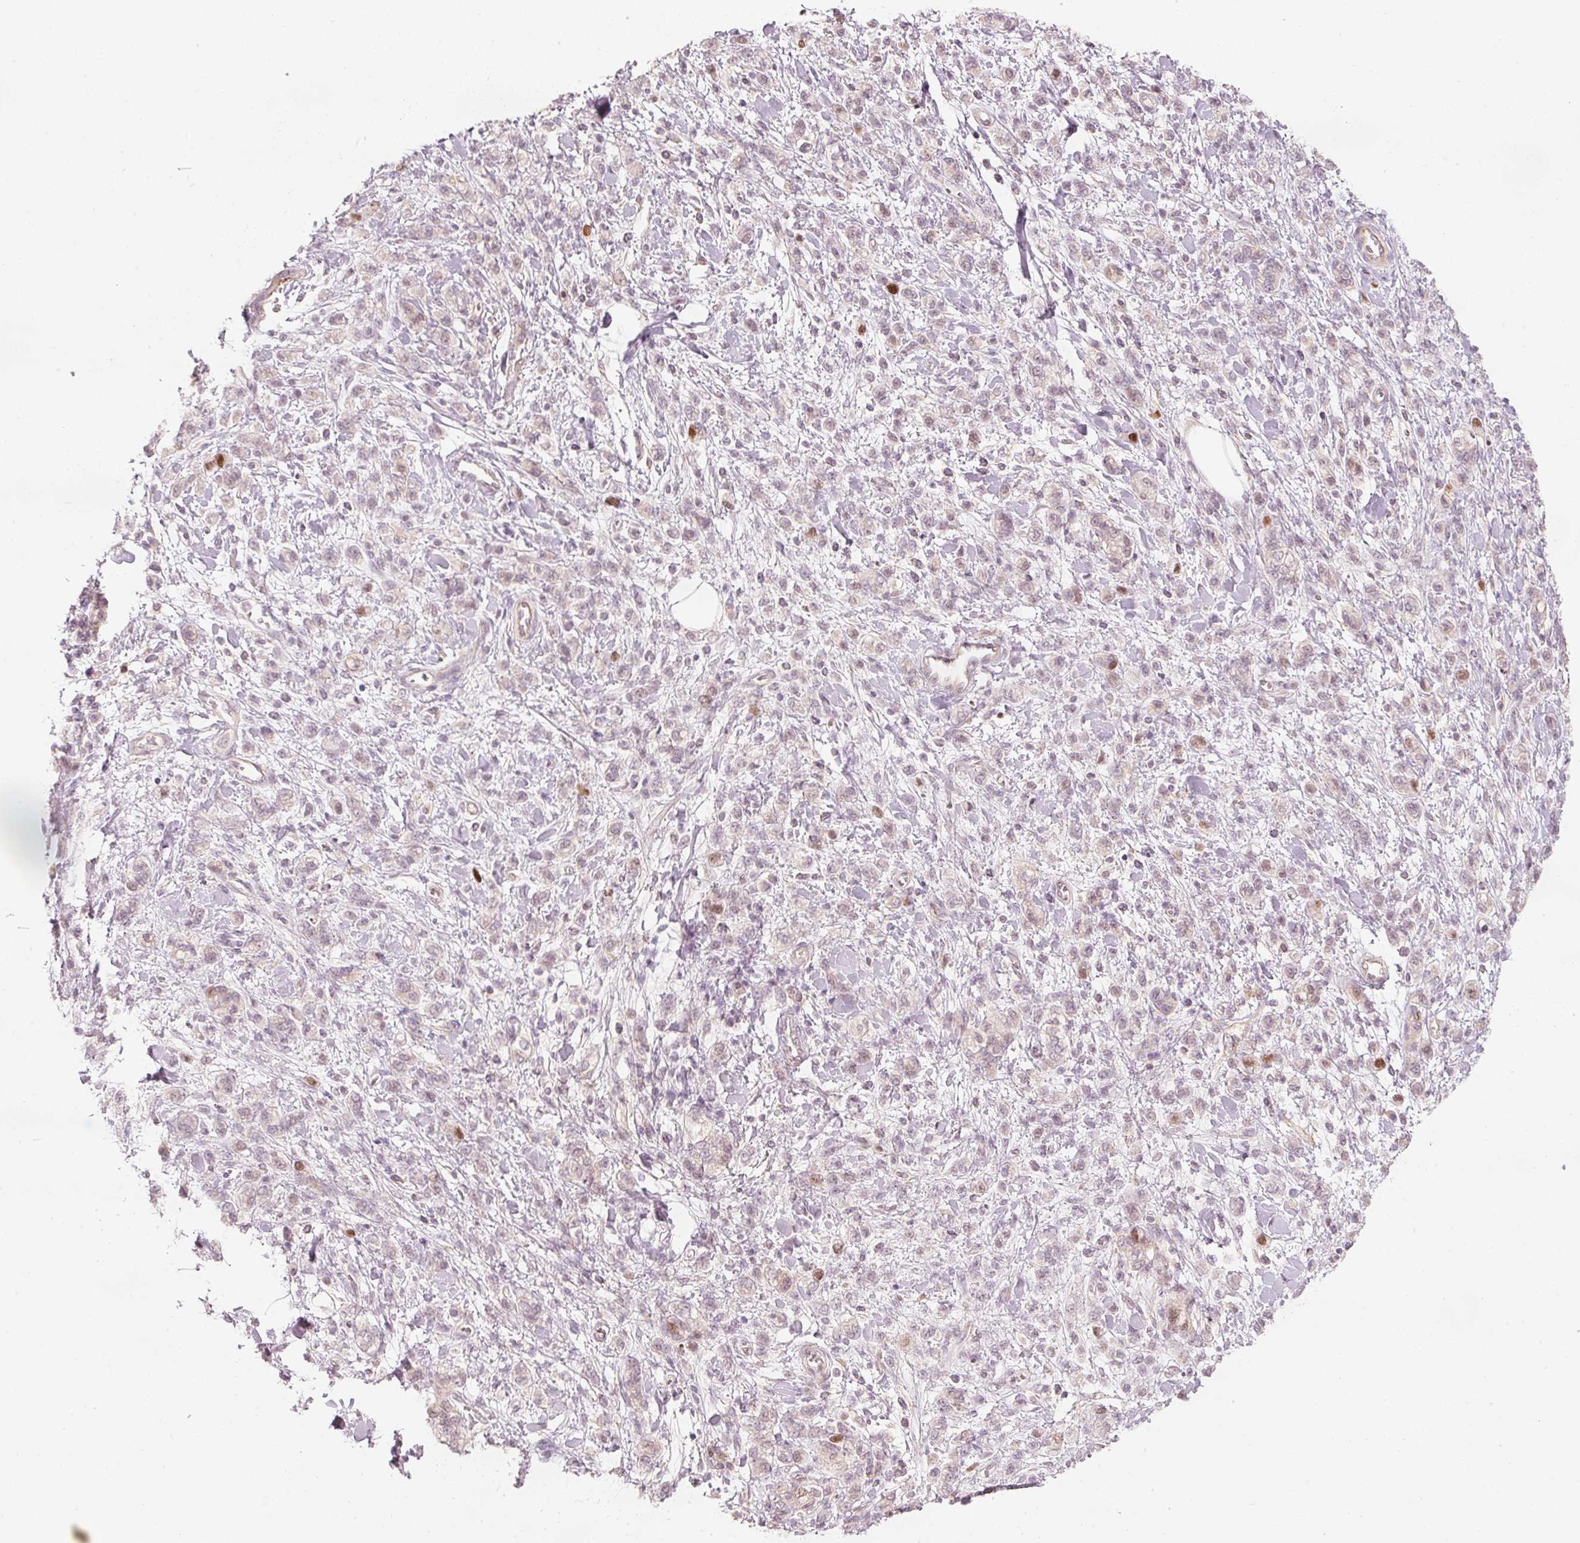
{"staining": {"intensity": "moderate", "quantity": "<25%", "location": "nuclear"}, "tissue": "stomach cancer", "cell_type": "Tumor cells", "image_type": "cancer", "snomed": [{"axis": "morphology", "description": "Adenocarcinoma, NOS"}, {"axis": "topography", "description": "Stomach"}], "caption": "The immunohistochemical stain shows moderate nuclear expression in tumor cells of stomach cancer tissue.", "gene": "TREX2", "patient": {"sex": "male", "age": 77}}